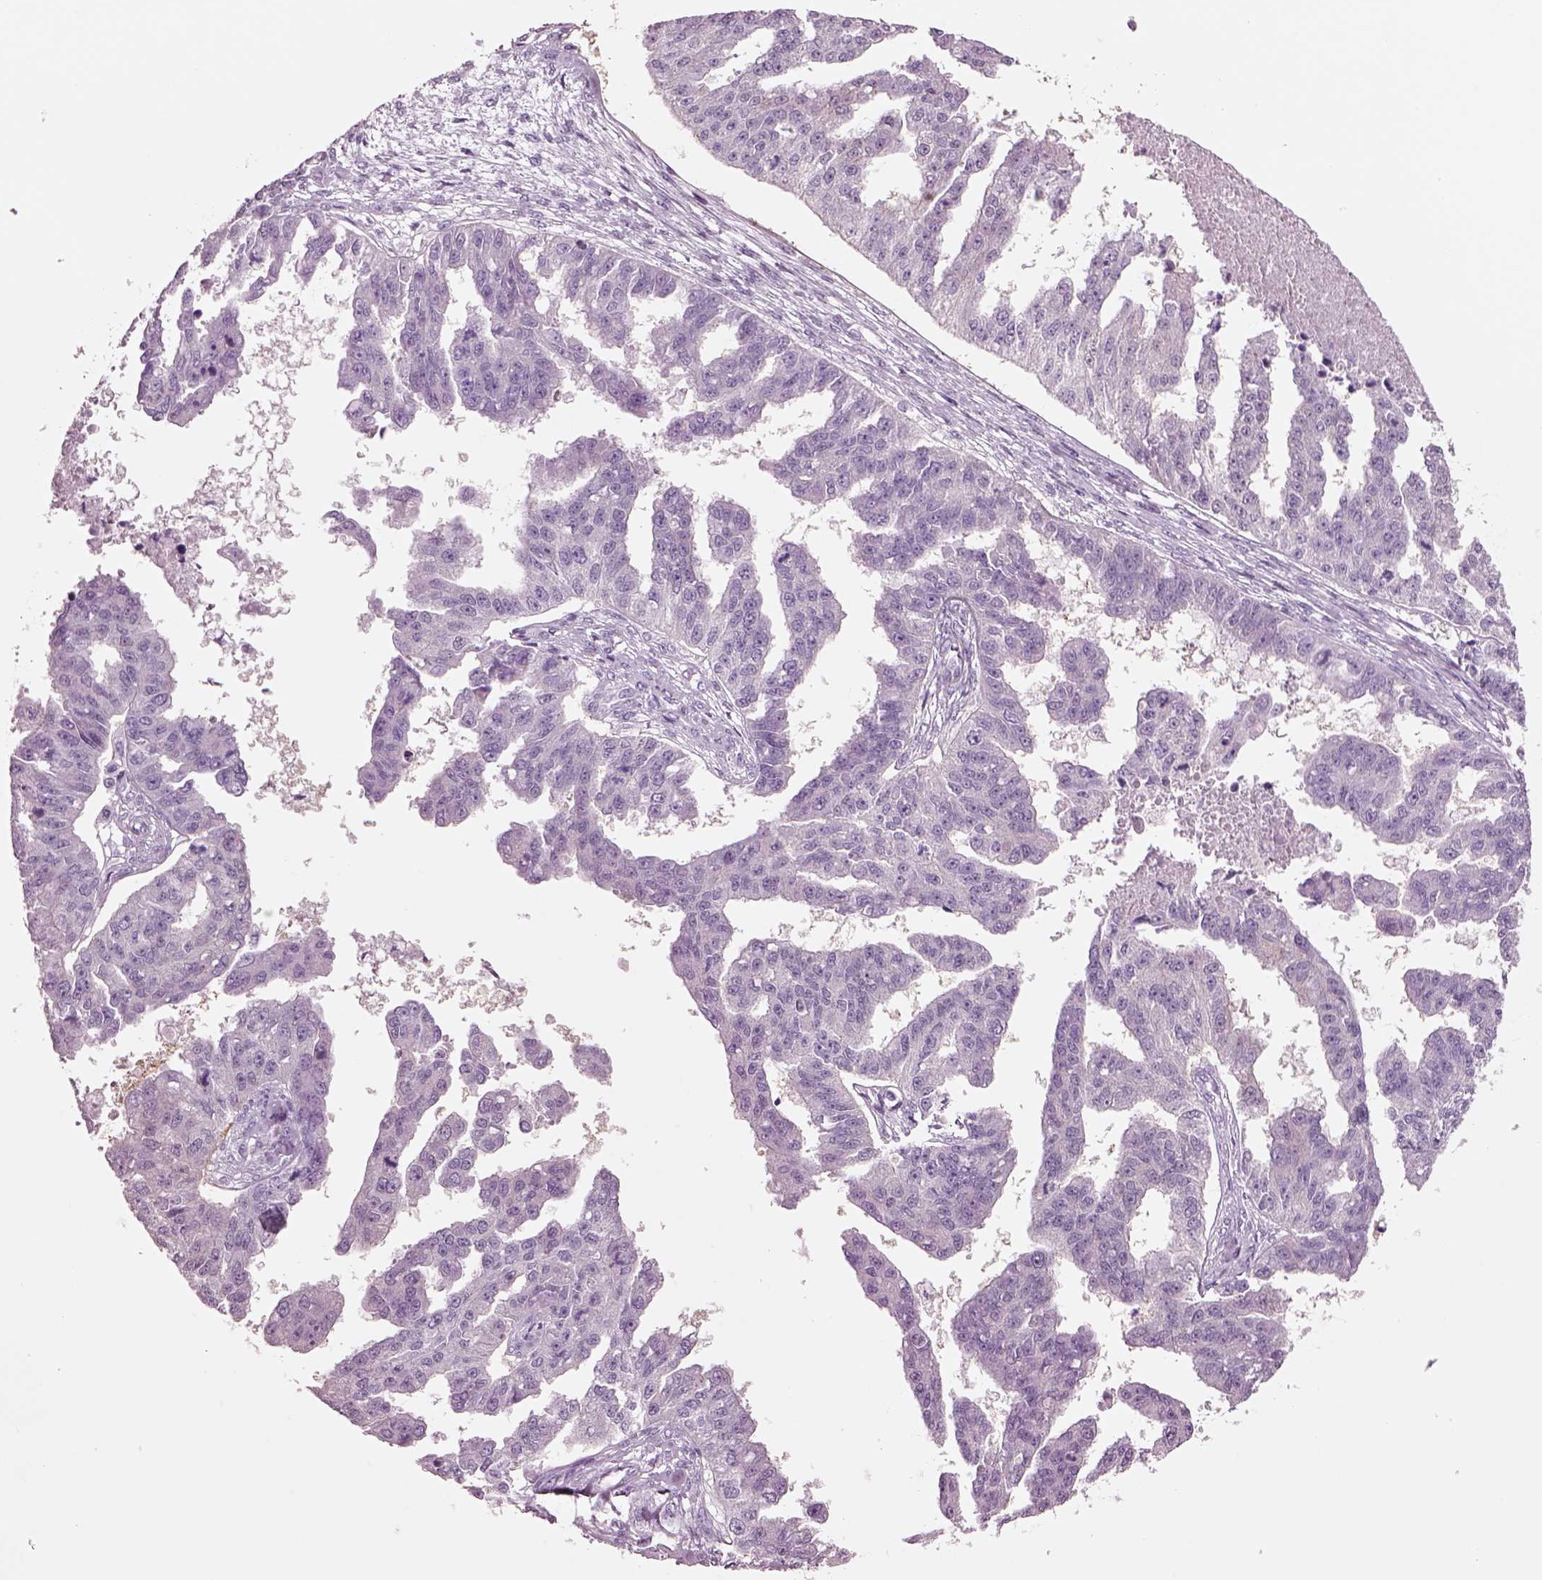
{"staining": {"intensity": "negative", "quantity": "none", "location": "none"}, "tissue": "ovarian cancer", "cell_type": "Tumor cells", "image_type": "cancer", "snomed": [{"axis": "morphology", "description": "Cystadenocarcinoma, serous, NOS"}, {"axis": "topography", "description": "Ovary"}], "caption": "There is no significant staining in tumor cells of serous cystadenocarcinoma (ovarian). (DAB (3,3'-diaminobenzidine) immunohistochemistry with hematoxylin counter stain).", "gene": "SCML2", "patient": {"sex": "female", "age": 58}}